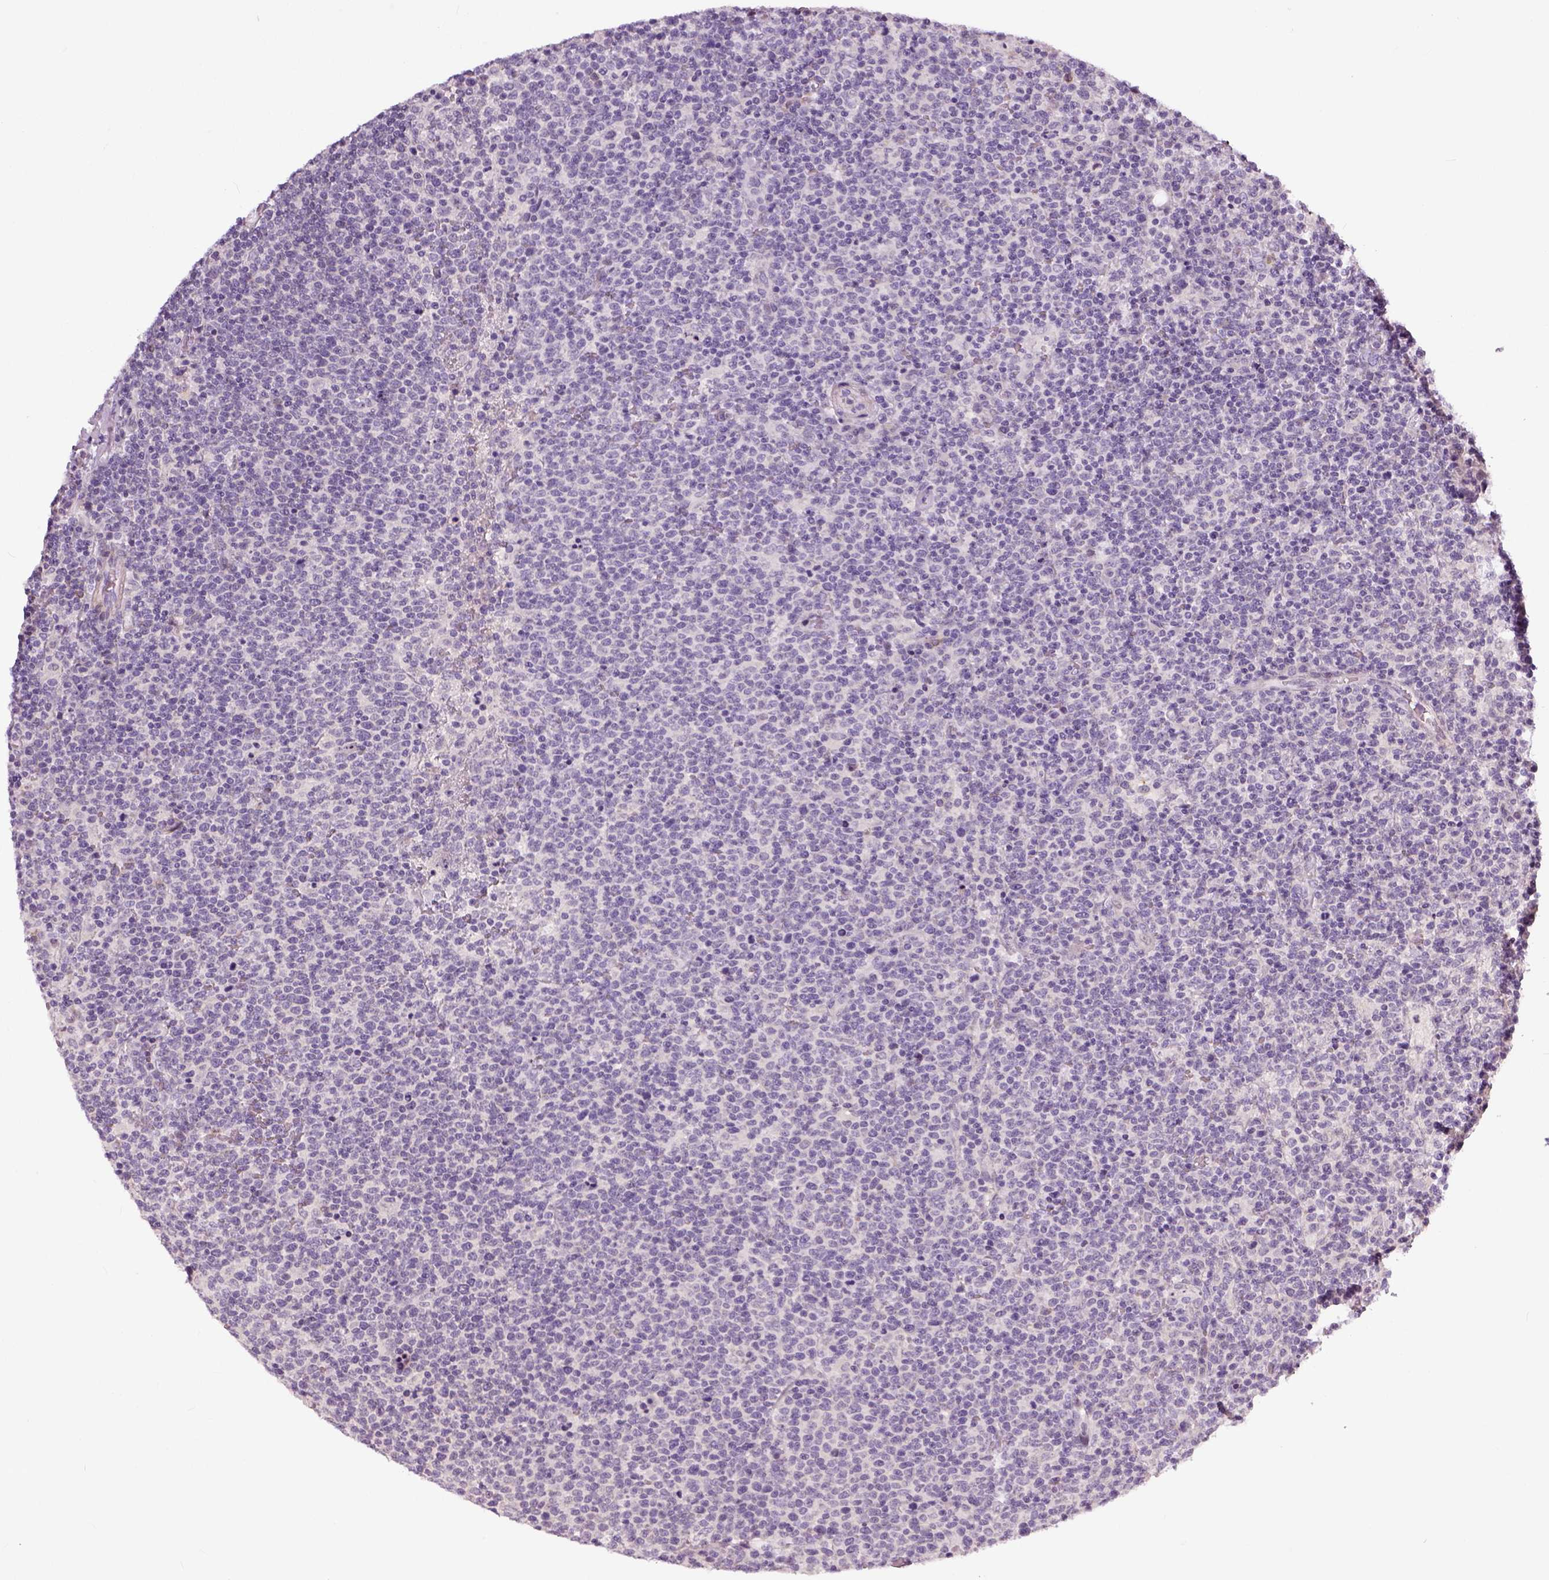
{"staining": {"intensity": "negative", "quantity": "none", "location": "none"}, "tissue": "lymphoma", "cell_type": "Tumor cells", "image_type": "cancer", "snomed": [{"axis": "morphology", "description": "Malignant lymphoma, non-Hodgkin's type, High grade"}, {"axis": "topography", "description": "Lymph node"}], "caption": "An image of lymphoma stained for a protein reveals no brown staining in tumor cells.", "gene": "NECAB1", "patient": {"sex": "male", "age": 61}}